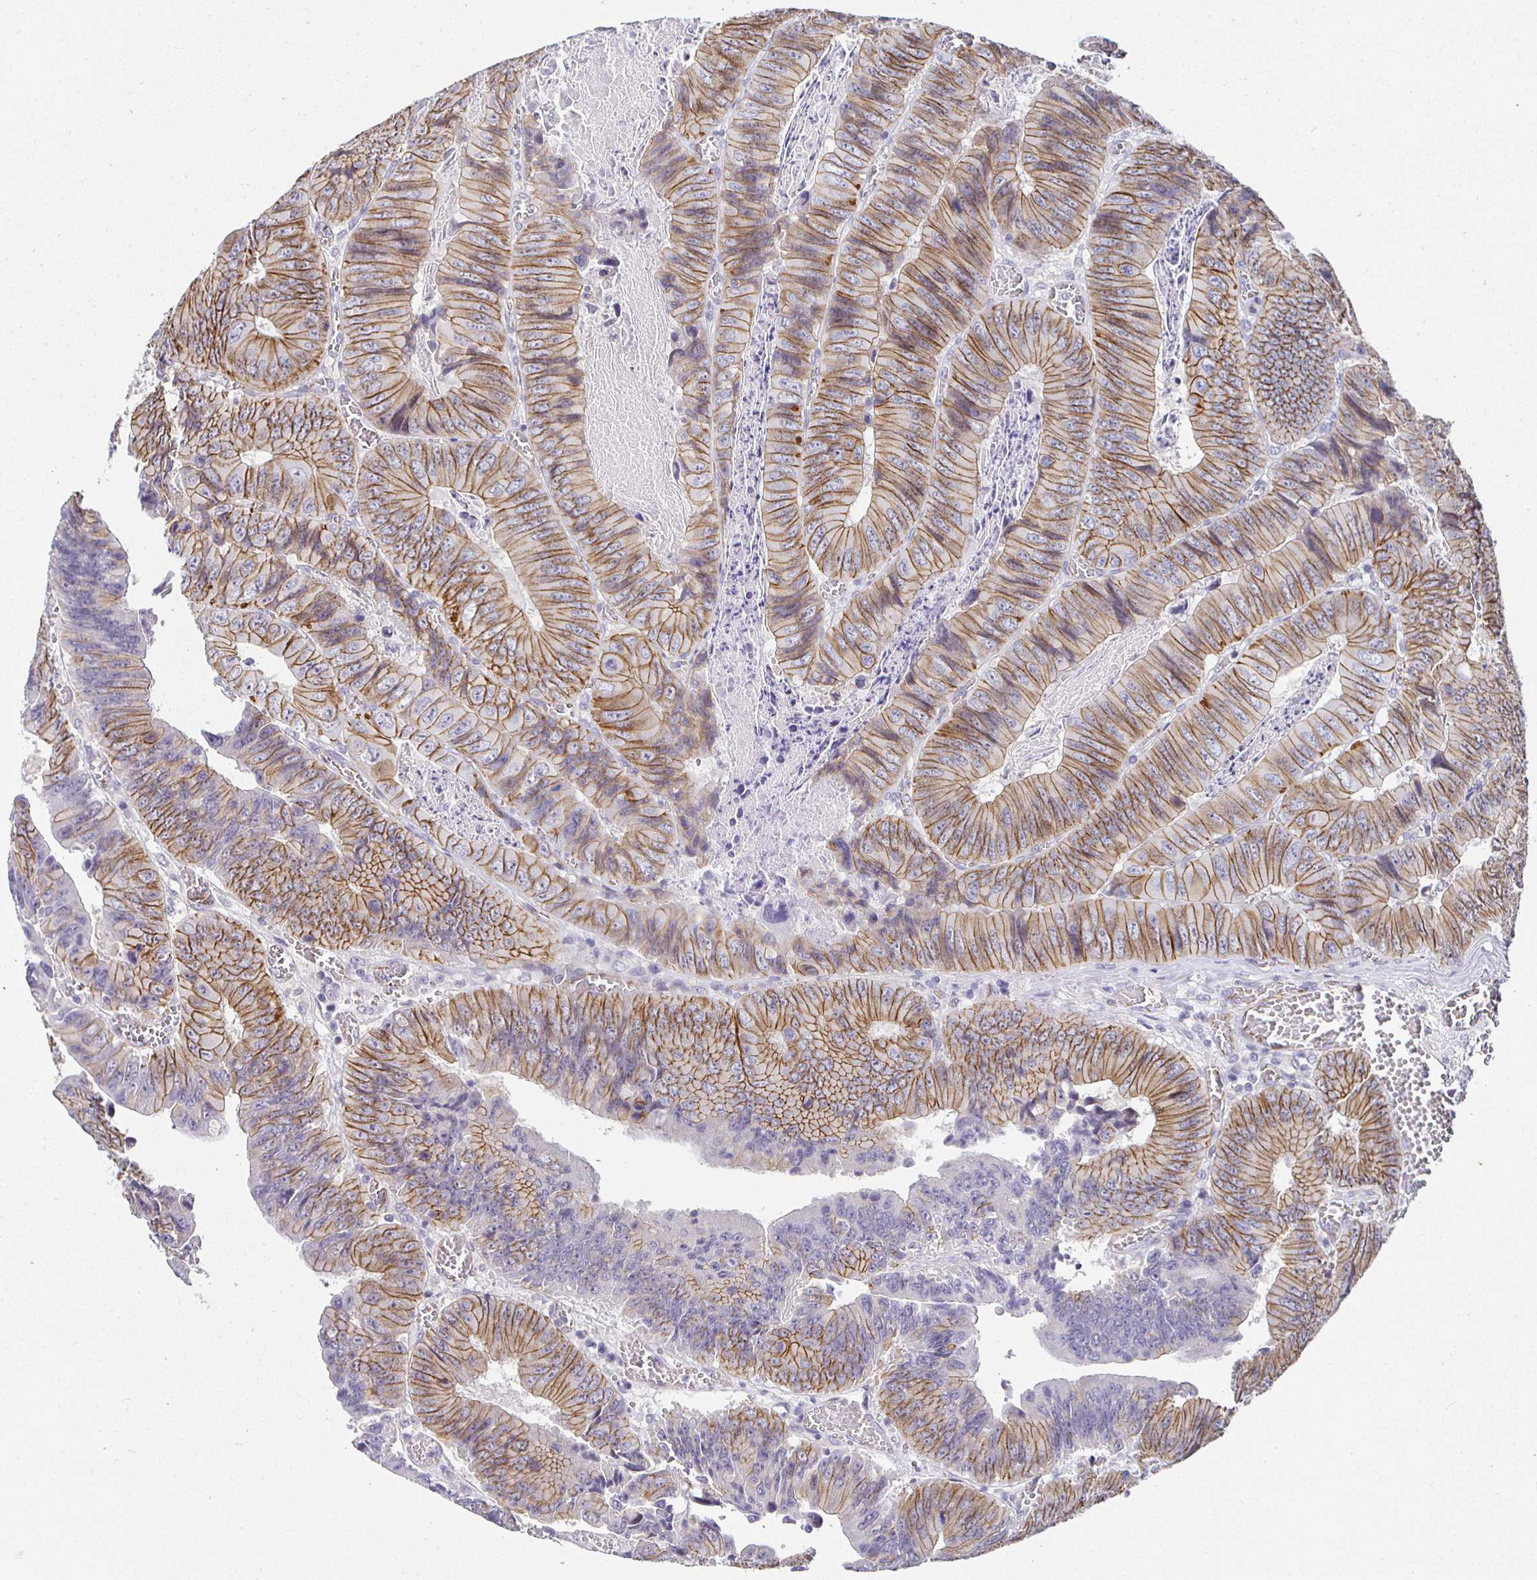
{"staining": {"intensity": "moderate", "quantity": ">75%", "location": "cytoplasmic/membranous"}, "tissue": "colorectal cancer", "cell_type": "Tumor cells", "image_type": "cancer", "snomed": [{"axis": "morphology", "description": "Adenocarcinoma, NOS"}, {"axis": "topography", "description": "Colon"}], "caption": "A micrograph of colorectal cancer (adenocarcinoma) stained for a protein displays moderate cytoplasmic/membranous brown staining in tumor cells.", "gene": "PIWIL3", "patient": {"sex": "female", "age": 84}}